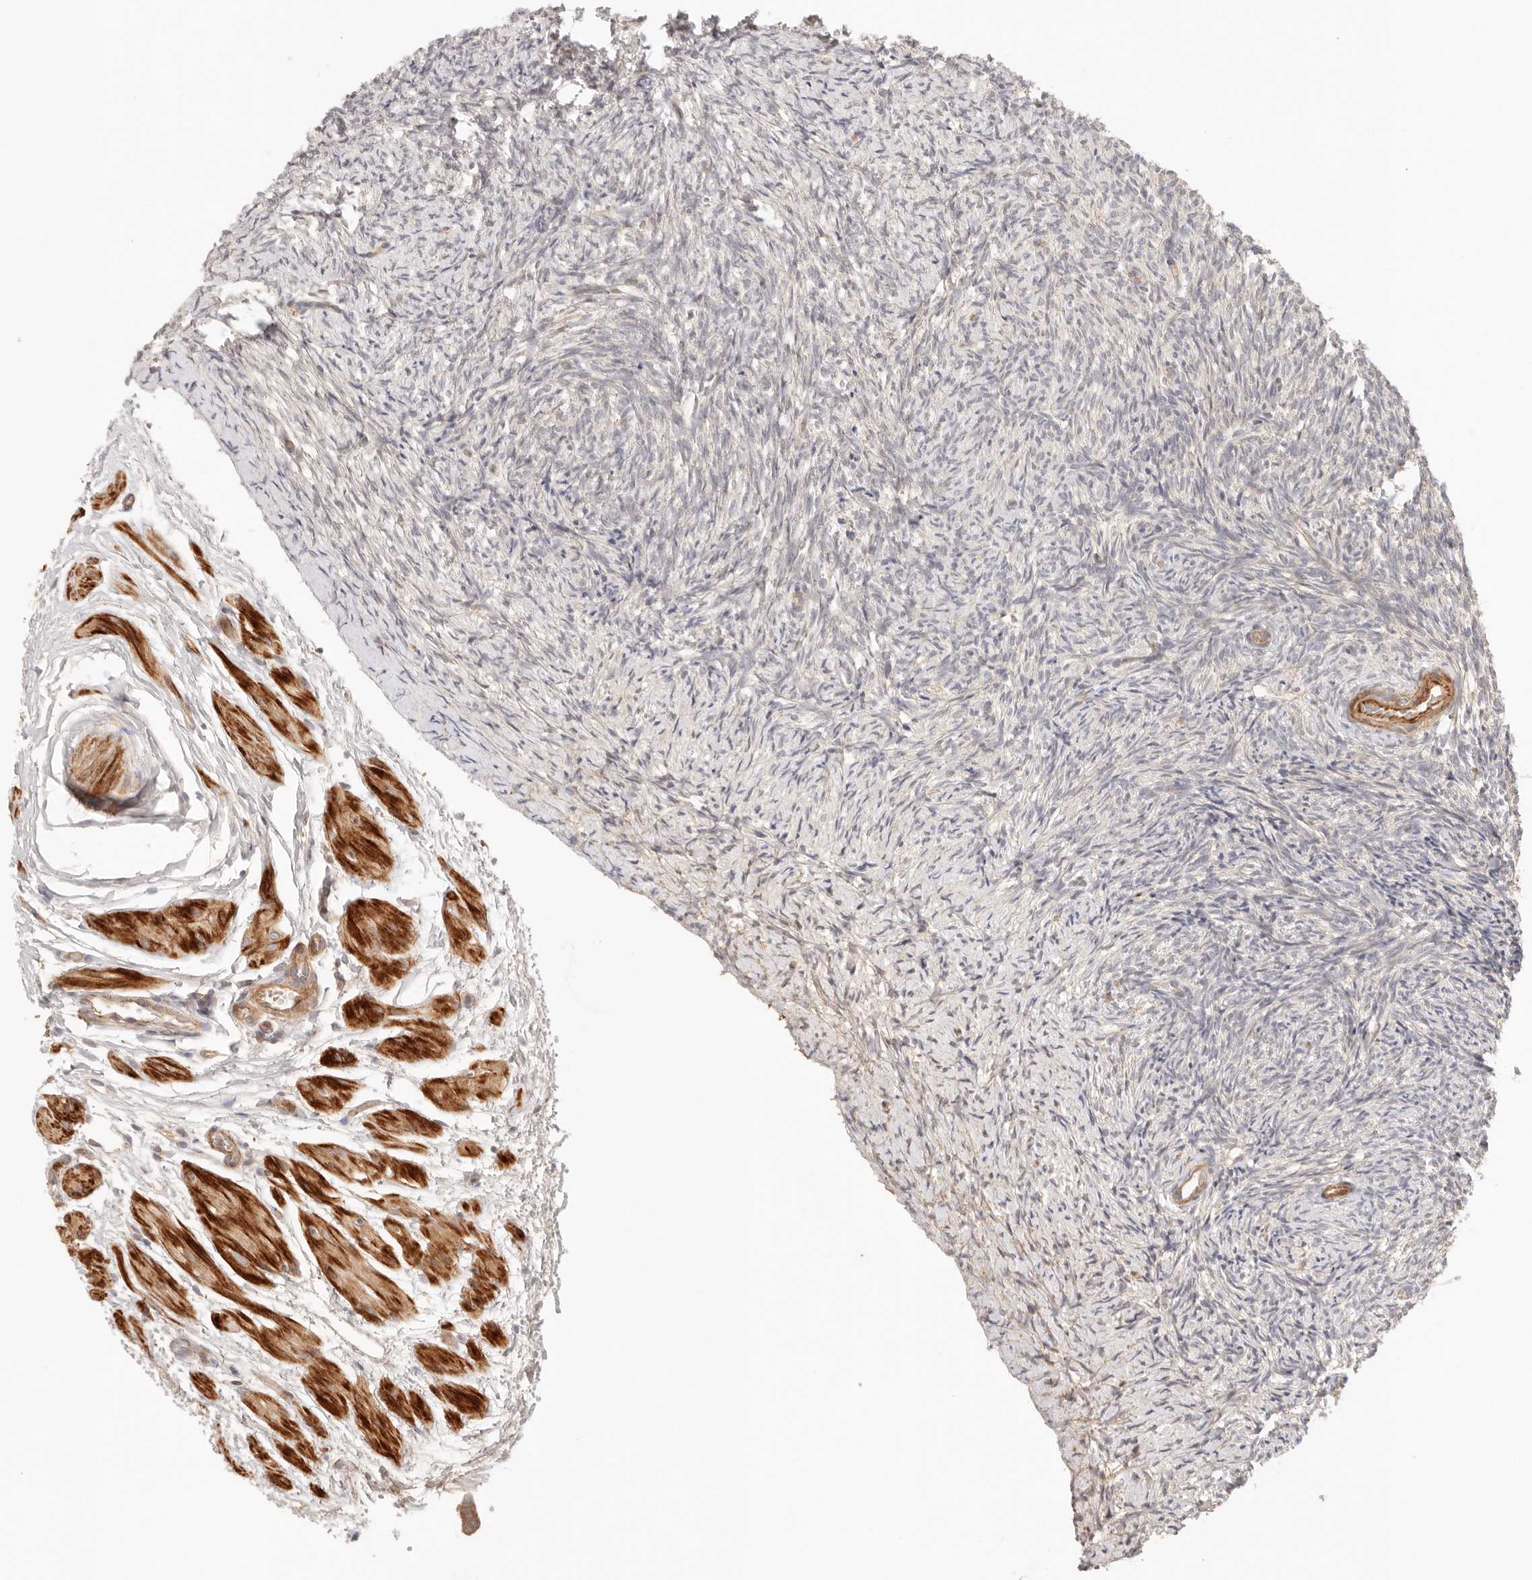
{"staining": {"intensity": "moderate", "quantity": ">75%", "location": "cytoplasmic/membranous"}, "tissue": "ovary", "cell_type": "Follicle cells", "image_type": "normal", "snomed": [{"axis": "morphology", "description": "Normal tissue, NOS"}, {"axis": "topography", "description": "Ovary"}], "caption": "Follicle cells show moderate cytoplasmic/membranous staining in about >75% of cells in benign ovary. Immunohistochemistry (ihc) stains the protein in brown and the nuclei are stained blue.", "gene": "IL1R2", "patient": {"sex": "female", "age": 41}}